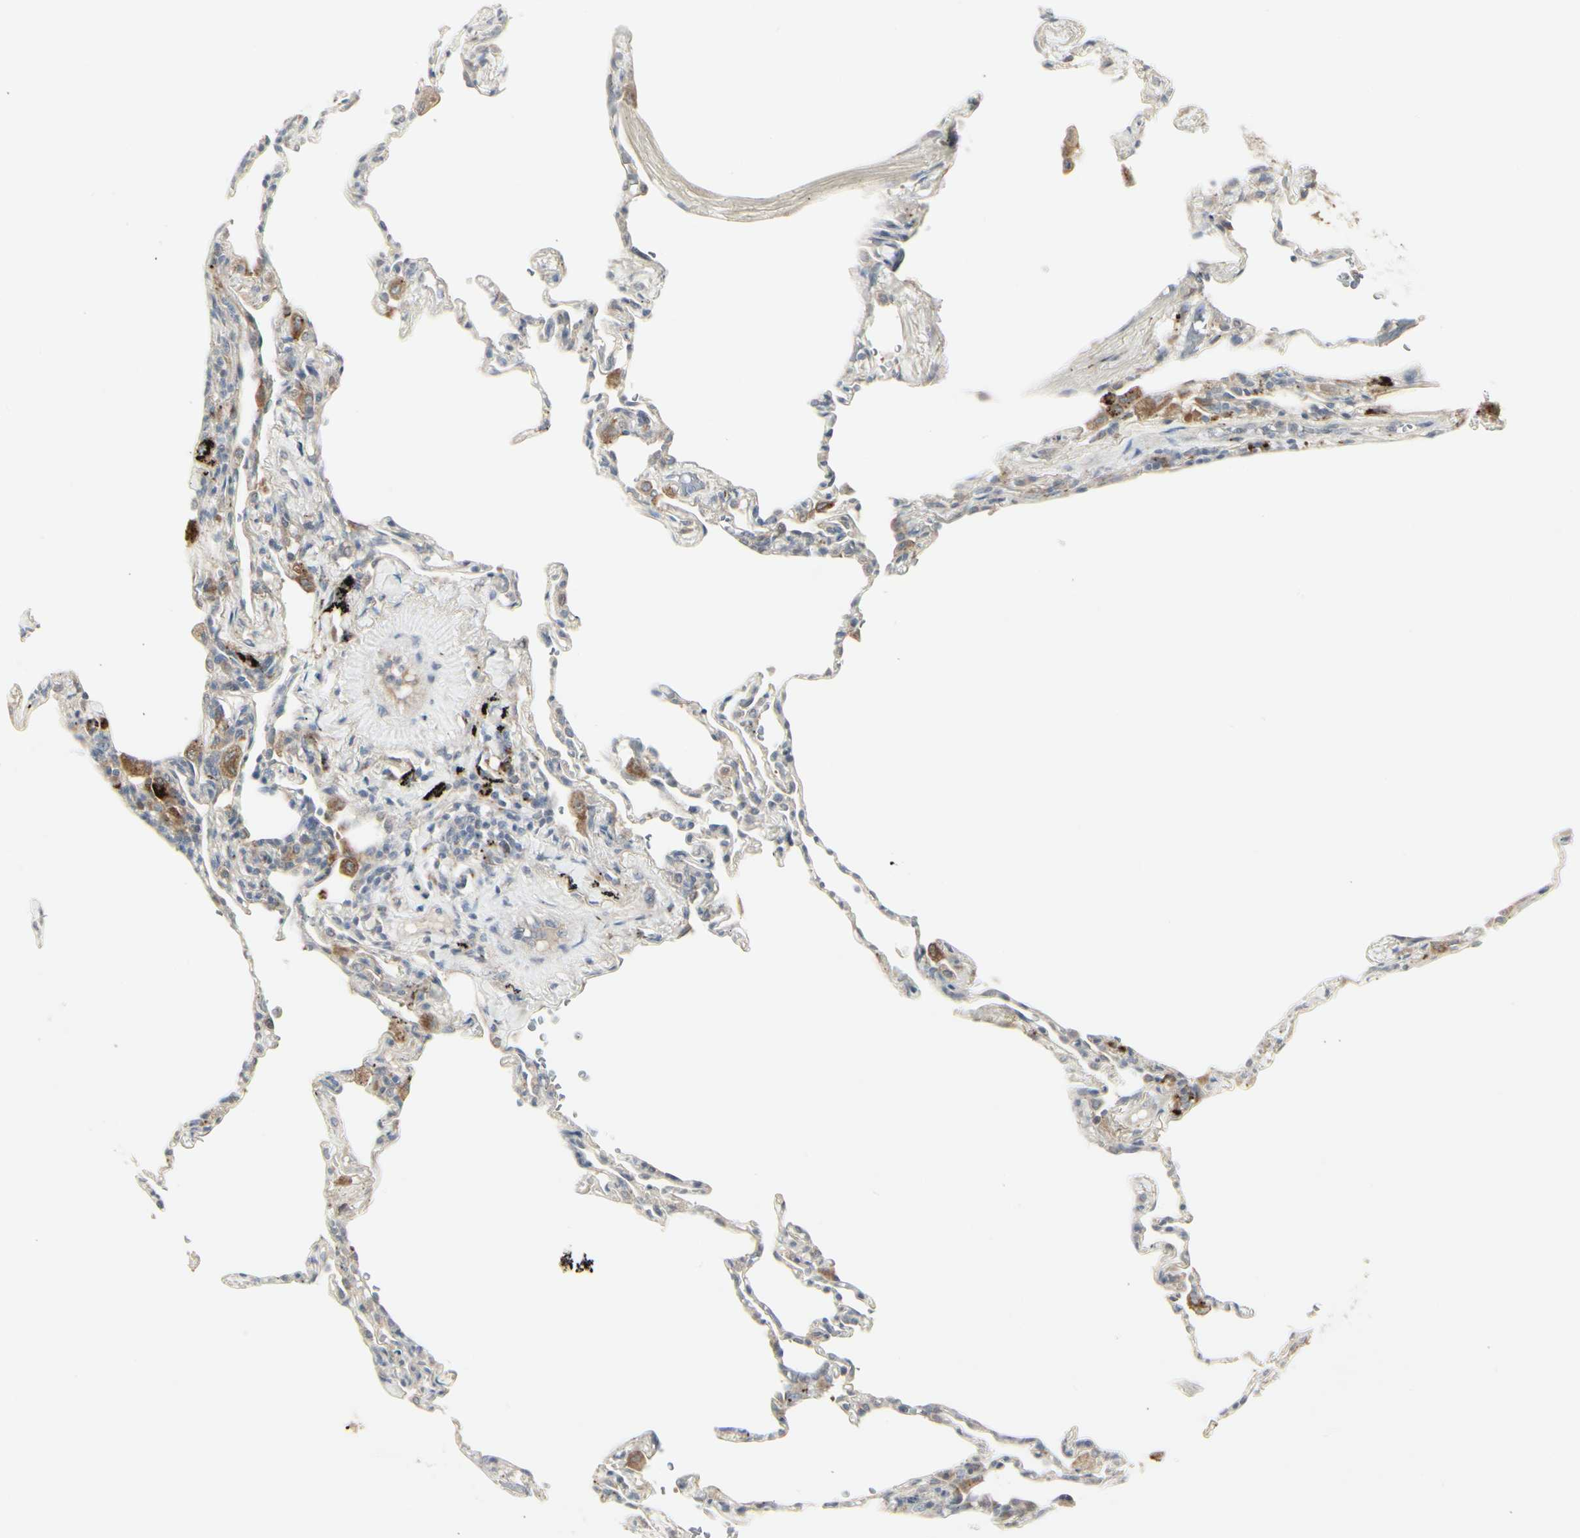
{"staining": {"intensity": "negative", "quantity": "none", "location": "none"}, "tissue": "lung", "cell_type": "Alveolar cells", "image_type": "normal", "snomed": [{"axis": "morphology", "description": "Normal tissue, NOS"}, {"axis": "topography", "description": "Lung"}], "caption": "The IHC histopathology image has no significant staining in alveolar cells of lung. The staining was performed using DAB (3,3'-diaminobenzidine) to visualize the protein expression in brown, while the nuclei were stained in blue with hematoxylin (Magnification: 20x).", "gene": "GRN", "patient": {"sex": "male", "age": 59}}